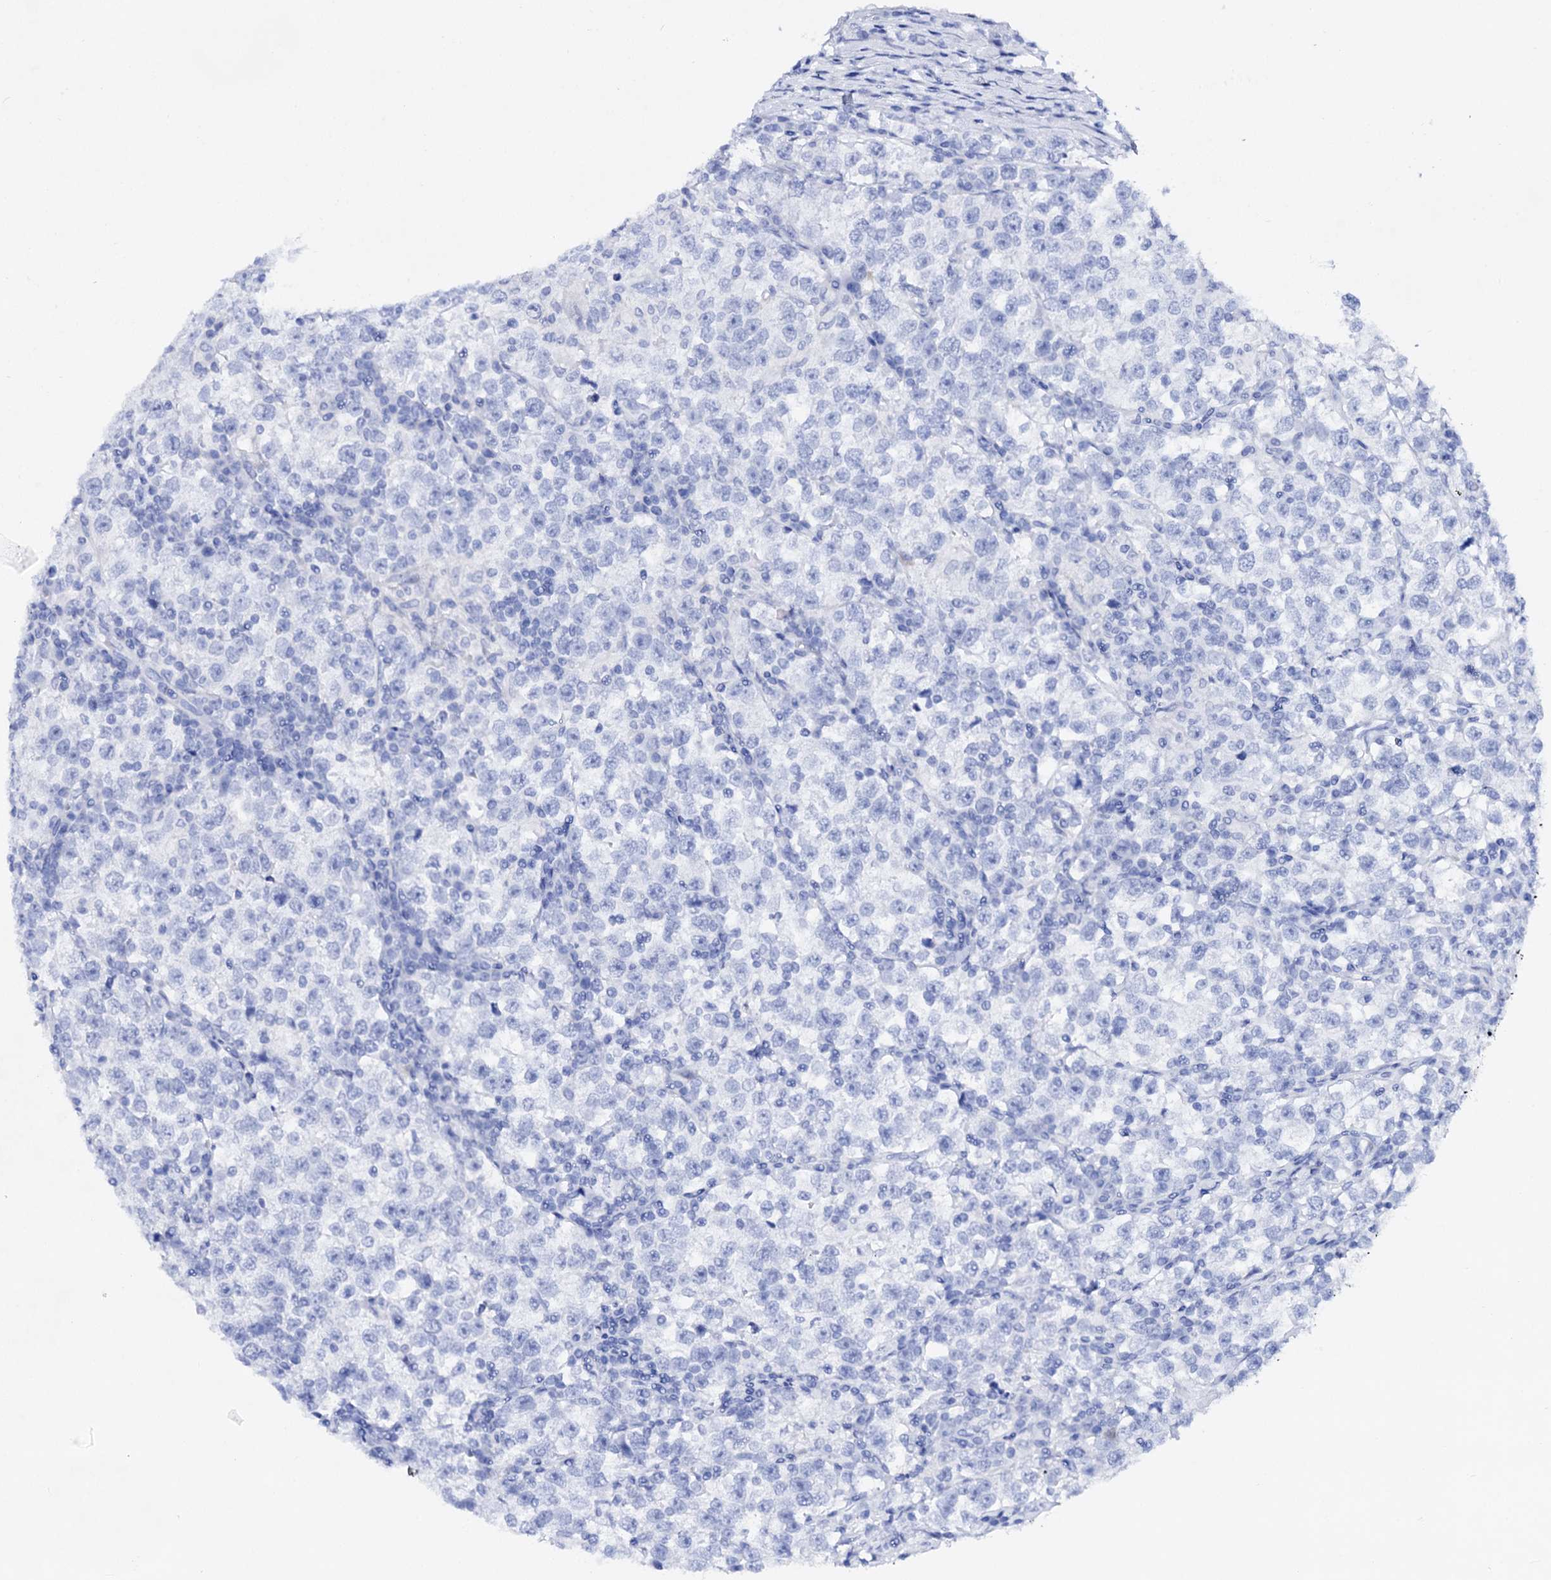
{"staining": {"intensity": "negative", "quantity": "none", "location": "none"}, "tissue": "testis cancer", "cell_type": "Tumor cells", "image_type": "cancer", "snomed": [{"axis": "morphology", "description": "Normal tissue, NOS"}, {"axis": "morphology", "description": "Seminoma, NOS"}, {"axis": "topography", "description": "Testis"}], "caption": "The photomicrograph shows no significant positivity in tumor cells of testis cancer (seminoma). The staining is performed using DAB (3,3'-diaminobenzidine) brown chromogen with nuclei counter-stained in using hematoxylin.", "gene": "PLIN1", "patient": {"sex": "male", "age": 43}}